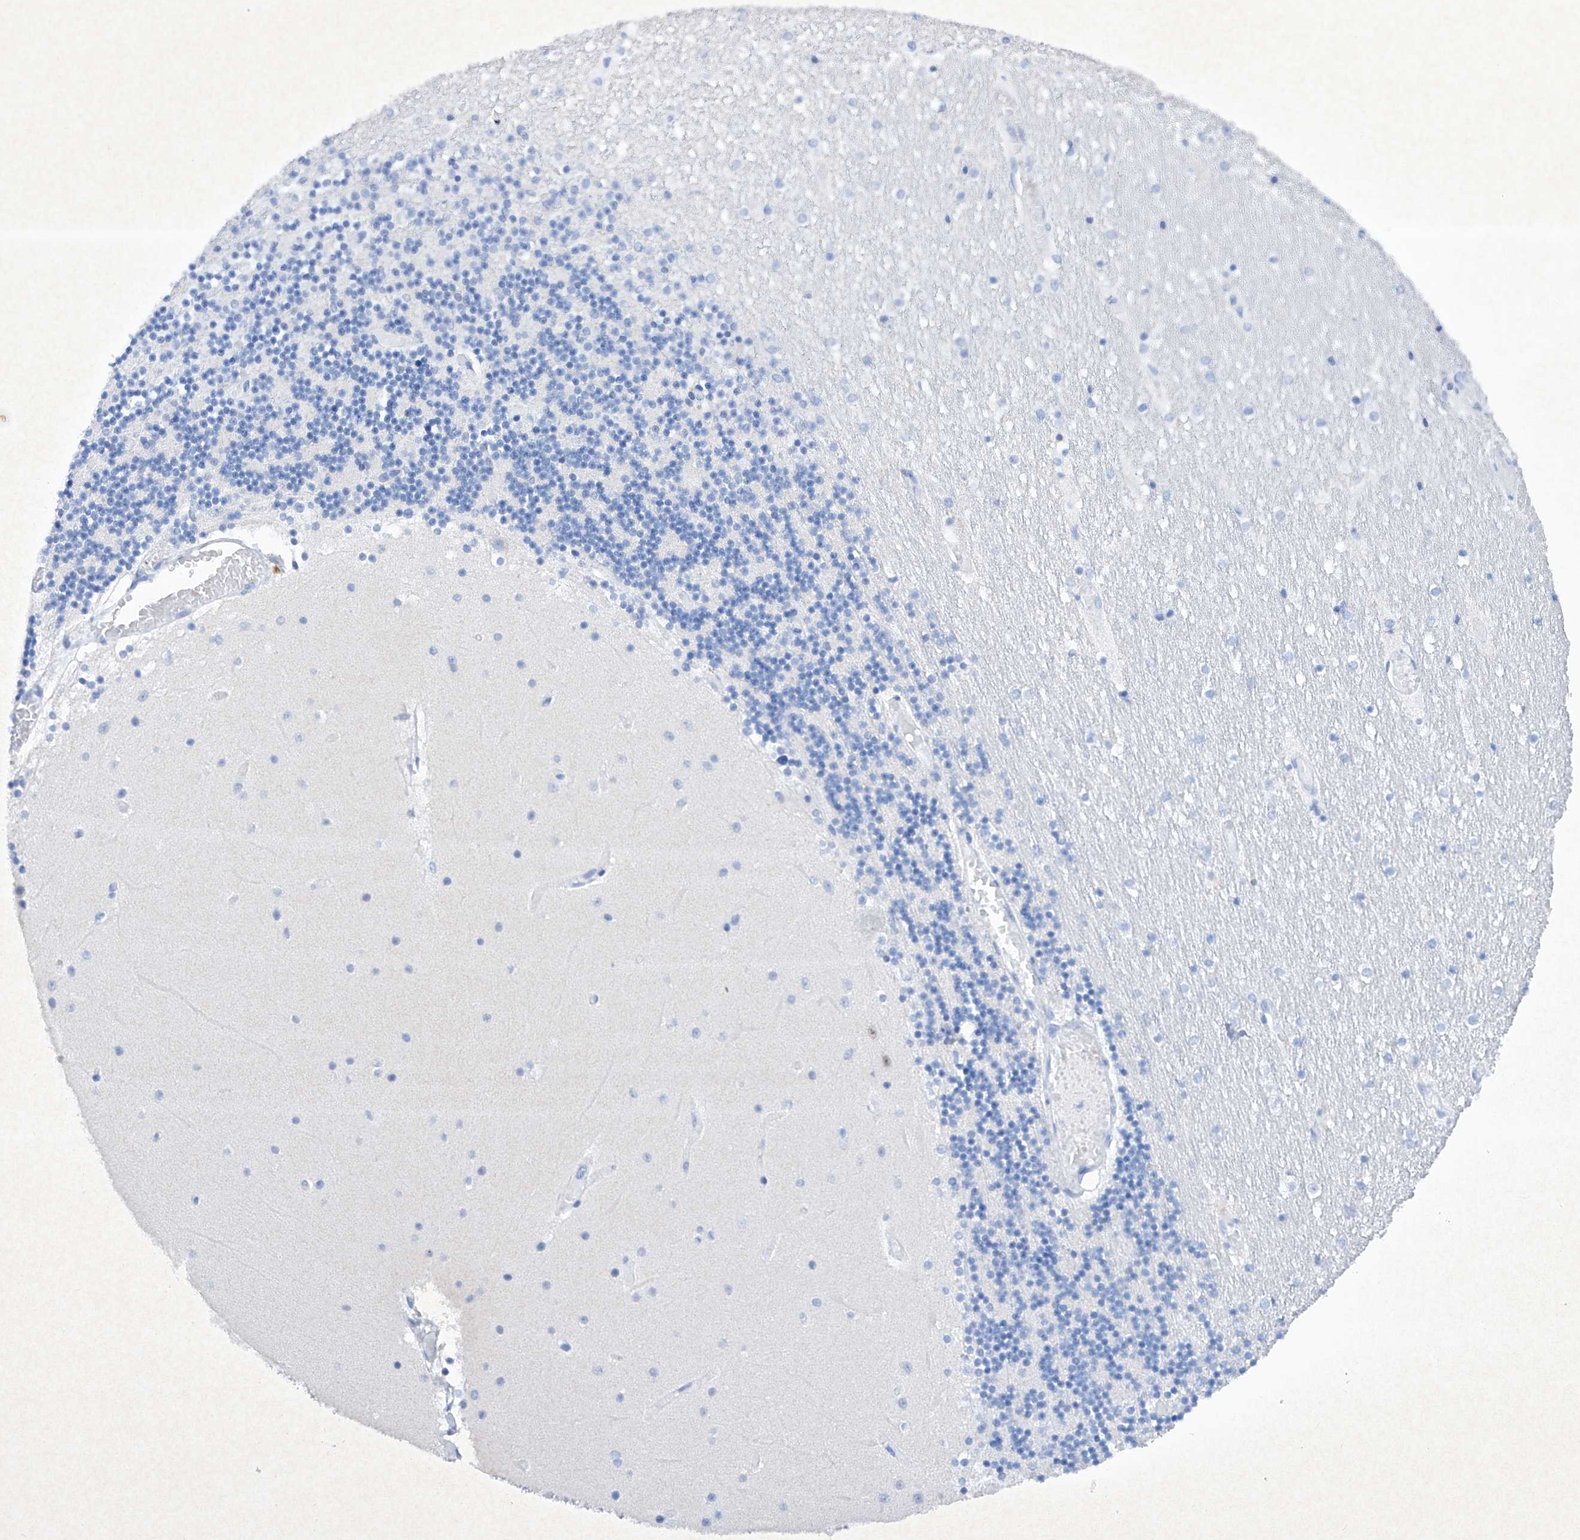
{"staining": {"intensity": "negative", "quantity": "none", "location": "none"}, "tissue": "cerebellum", "cell_type": "Cells in granular layer", "image_type": "normal", "snomed": [{"axis": "morphology", "description": "Normal tissue, NOS"}, {"axis": "topography", "description": "Cerebellum"}], "caption": "This is a histopathology image of immunohistochemistry (IHC) staining of normal cerebellum, which shows no positivity in cells in granular layer.", "gene": "BARX2", "patient": {"sex": "female", "age": 28}}